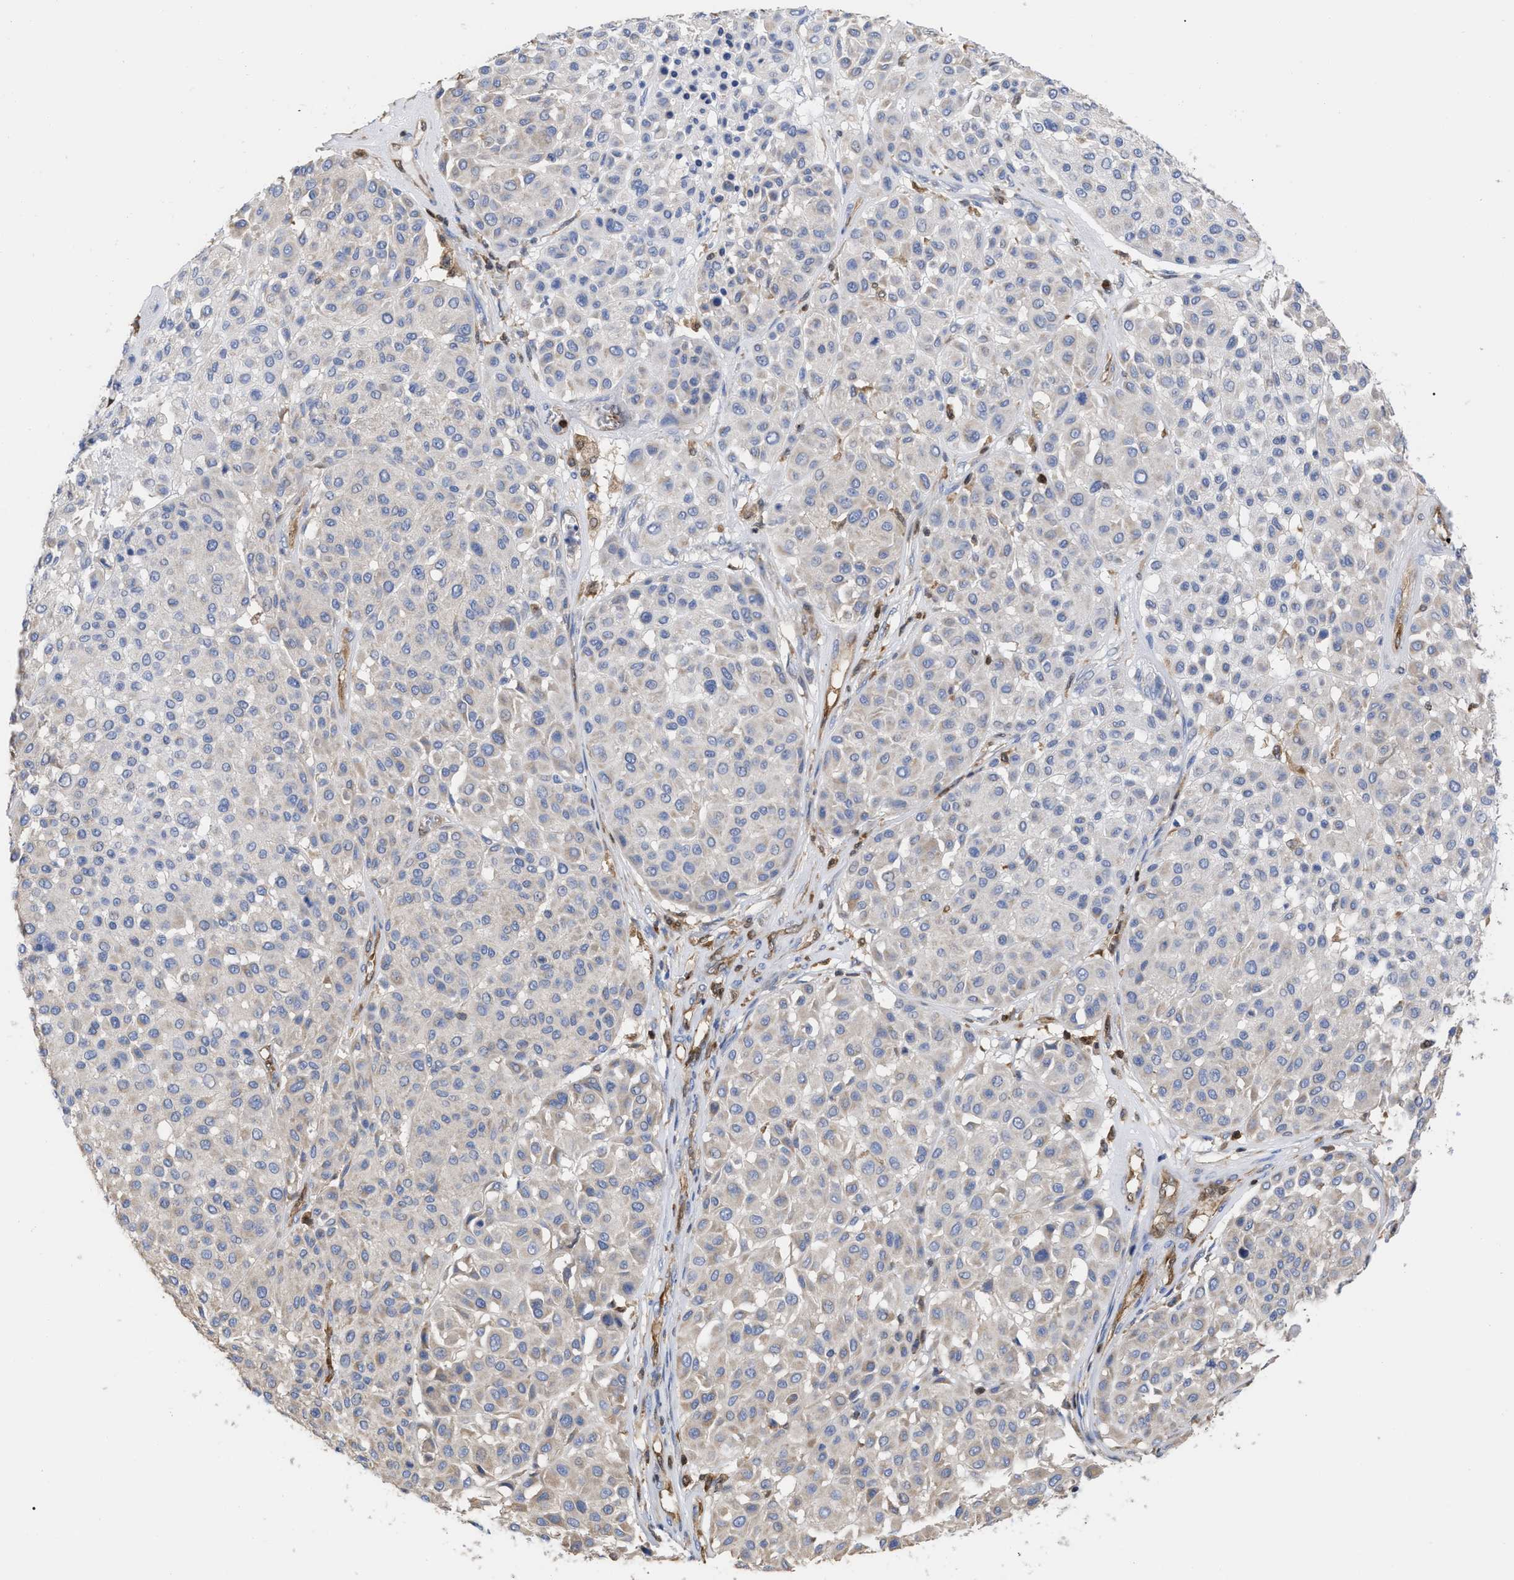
{"staining": {"intensity": "negative", "quantity": "none", "location": "none"}, "tissue": "melanoma", "cell_type": "Tumor cells", "image_type": "cancer", "snomed": [{"axis": "morphology", "description": "Malignant melanoma, Metastatic site"}, {"axis": "topography", "description": "Soft tissue"}], "caption": "An image of human malignant melanoma (metastatic site) is negative for staining in tumor cells. (DAB (3,3'-diaminobenzidine) immunohistochemistry visualized using brightfield microscopy, high magnification).", "gene": "GIMAP4", "patient": {"sex": "male", "age": 41}}